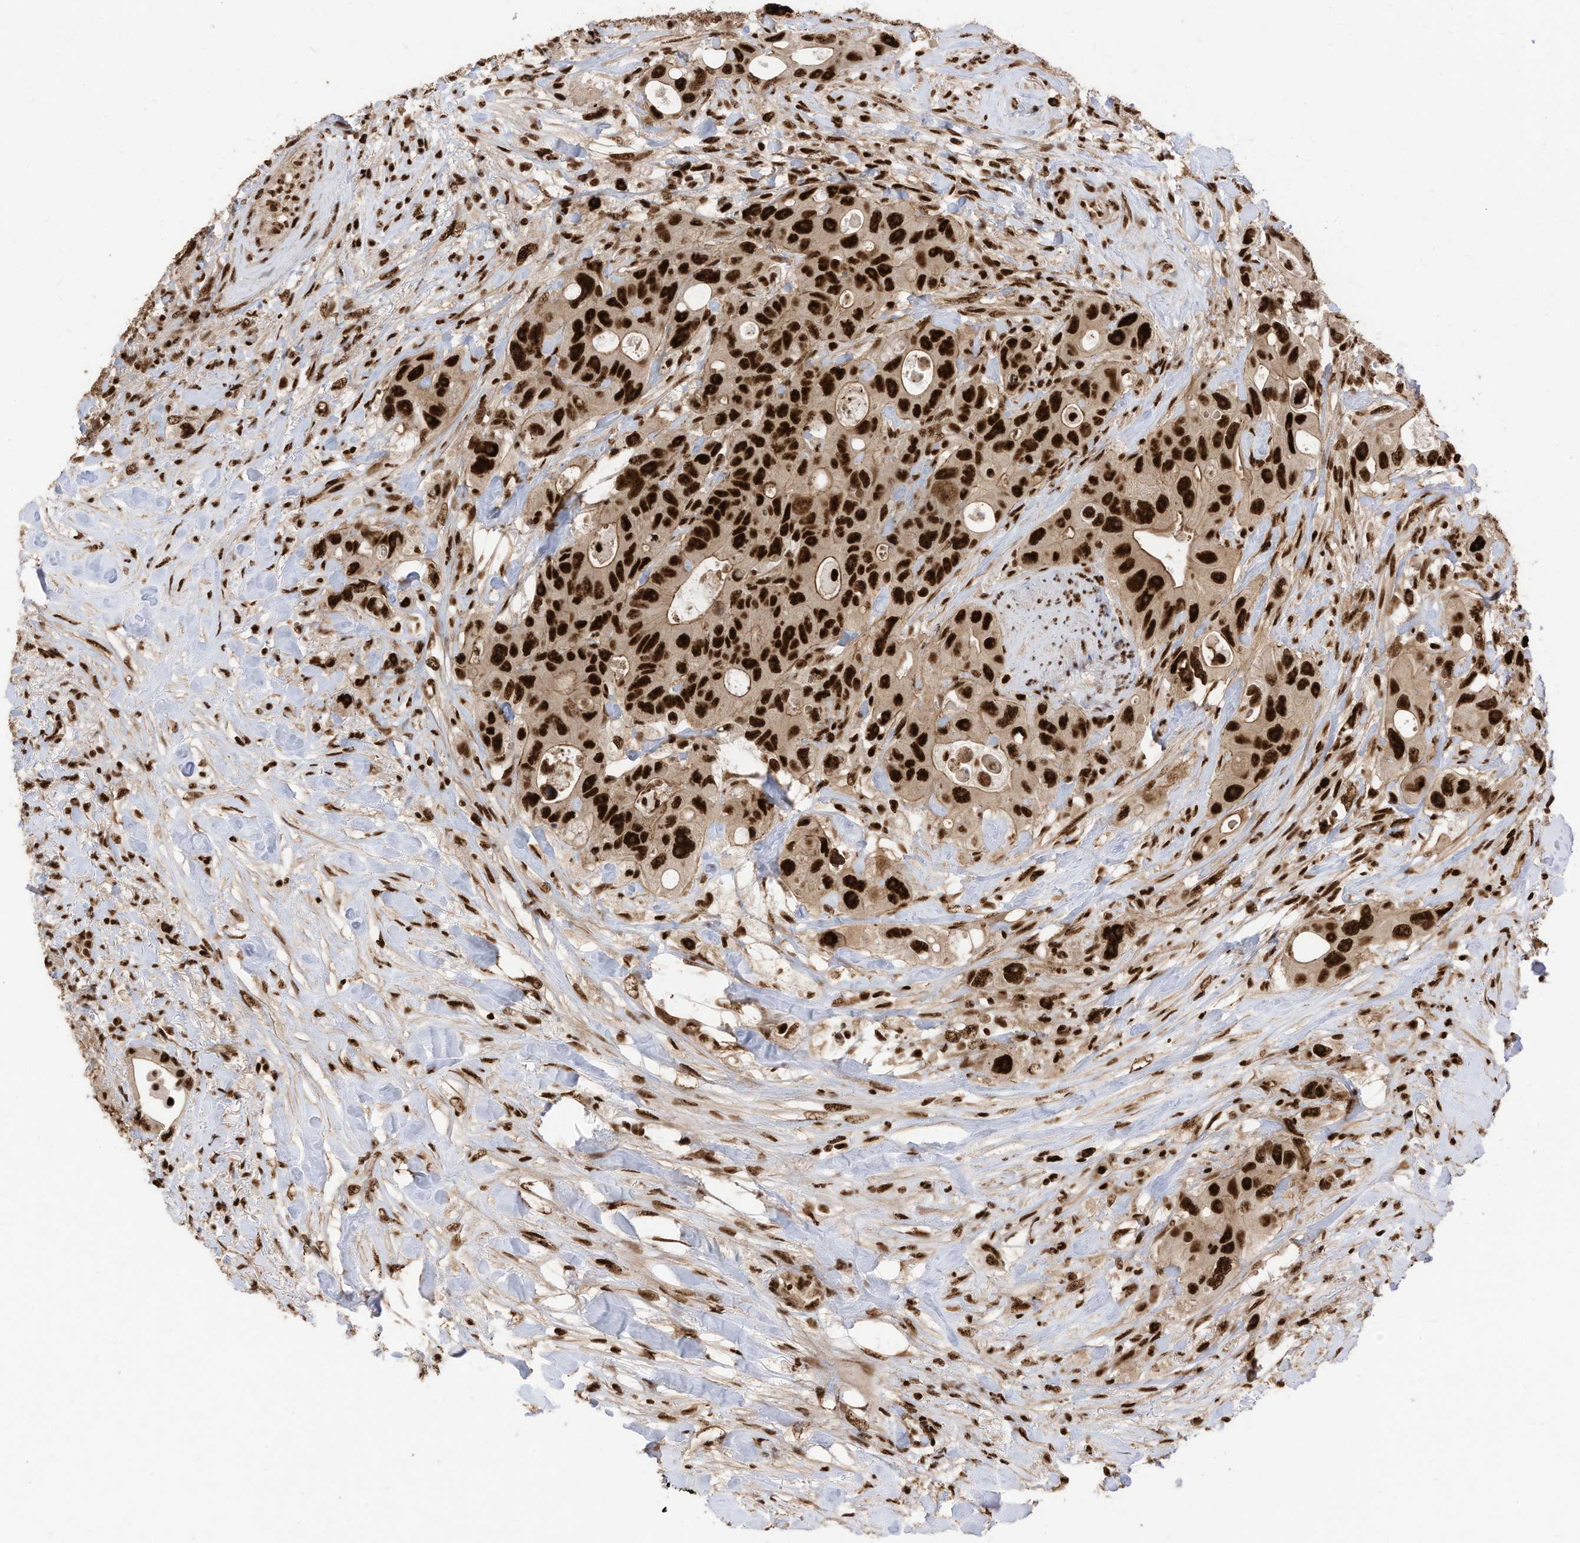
{"staining": {"intensity": "strong", "quantity": ">75%", "location": "nuclear"}, "tissue": "colorectal cancer", "cell_type": "Tumor cells", "image_type": "cancer", "snomed": [{"axis": "morphology", "description": "Adenocarcinoma, NOS"}, {"axis": "topography", "description": "Colon"}], "caption": "Approximately >75% of tumor cells in colorectal cancer (adenocarcinoma) exhibit strong nuclear protein staining as visualized by brown immunohistochemical staining.", "gene": "SF3A3", "patient": {"sex": "female", "age": 46}}